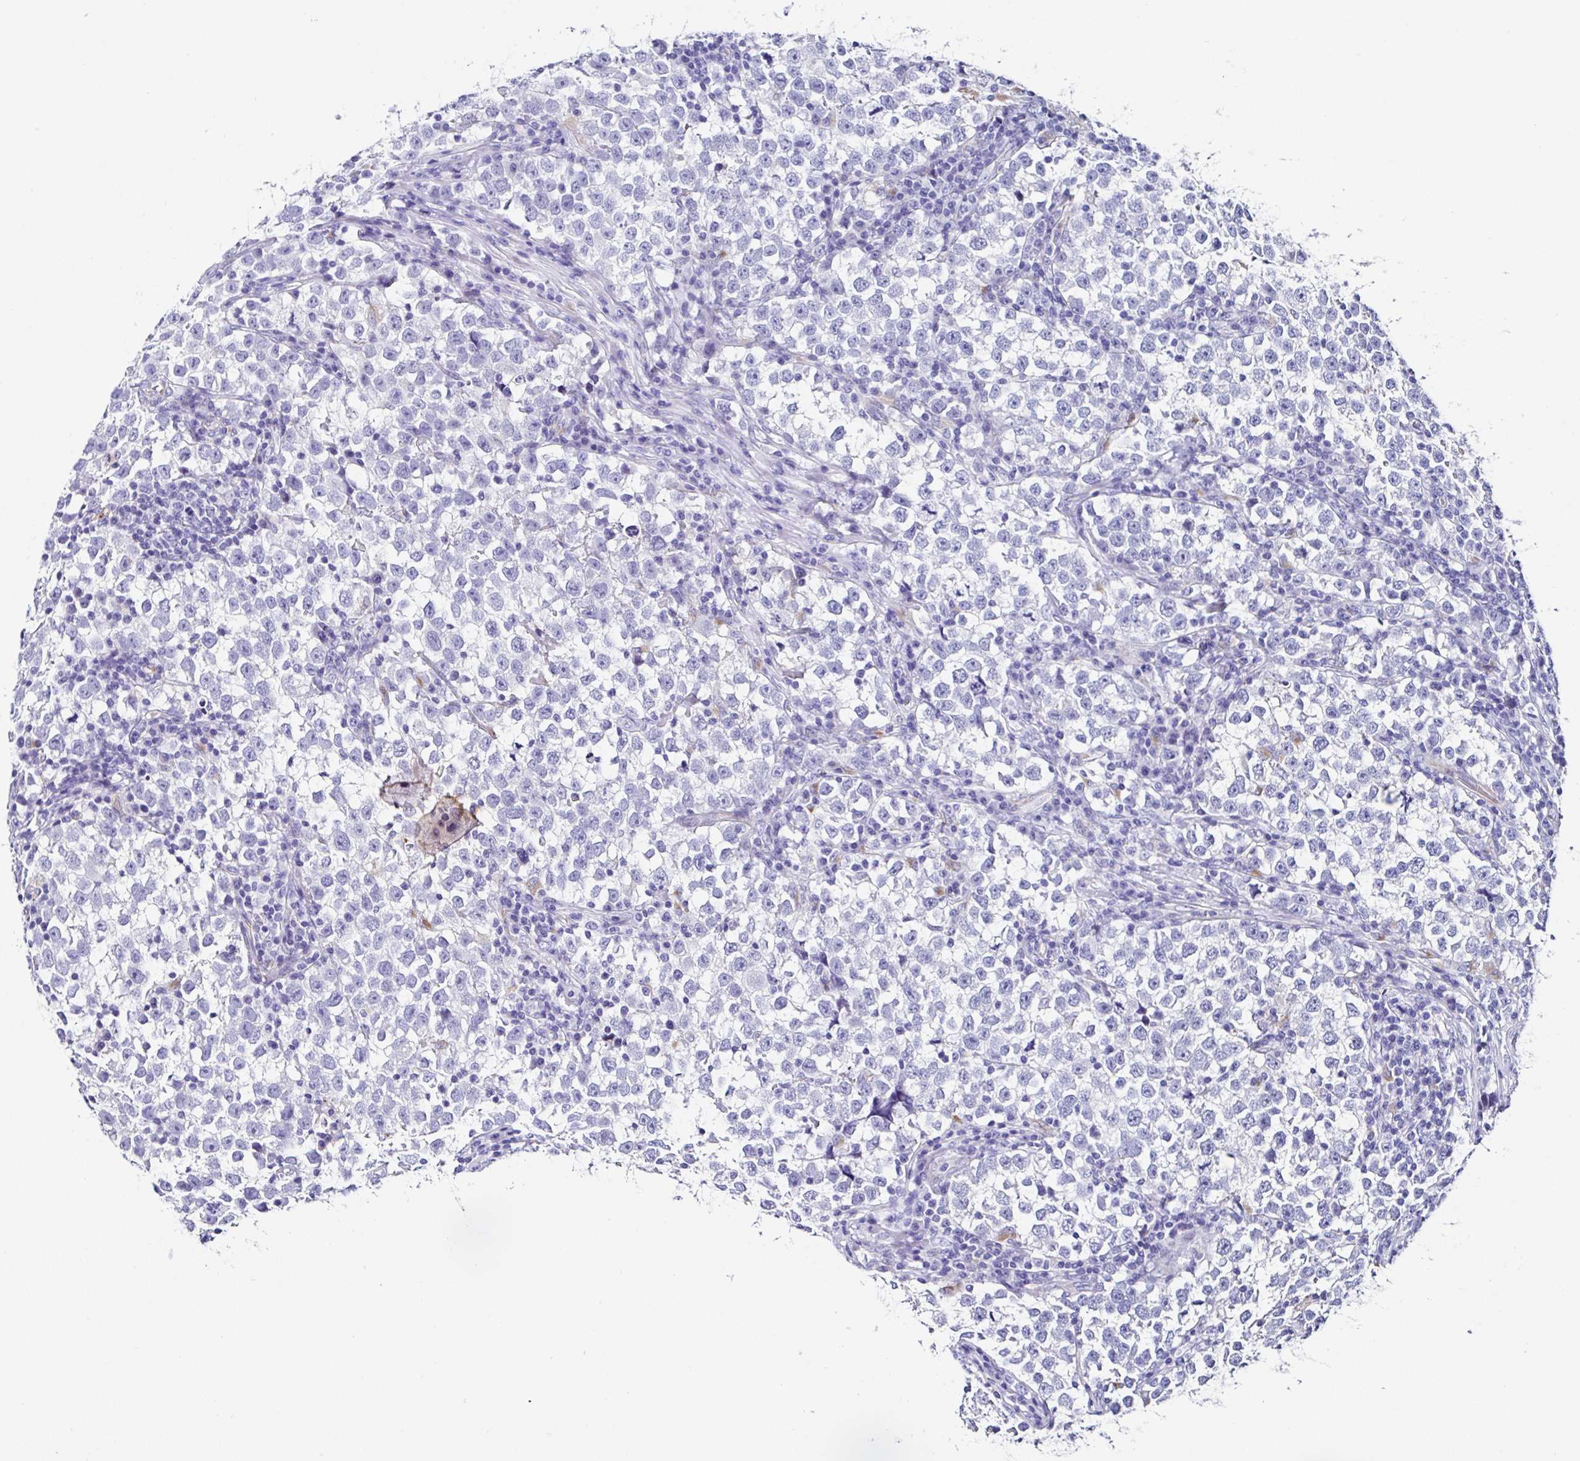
{"staining": {"intensity": "negative", "quantity": "none", "location": "none"}, "tissue": "testis cancer", "cell_type": "Tumor cells", "image_type": "cancer", "snomed": [{"axis": "morphology", "description": "Normal tissue, NOS"}, {"axis": "morphology", "description": "Seminoma, NOS"}, {"axis": "topography", "description": "Testis"}], "caption": "This is an immunohistochemistry histopathology image of human seminoma (testis). There is no staining in tumor cells.", "gene": "TMPRSS11E", "patient": {"sex": "male", "age": 43}}